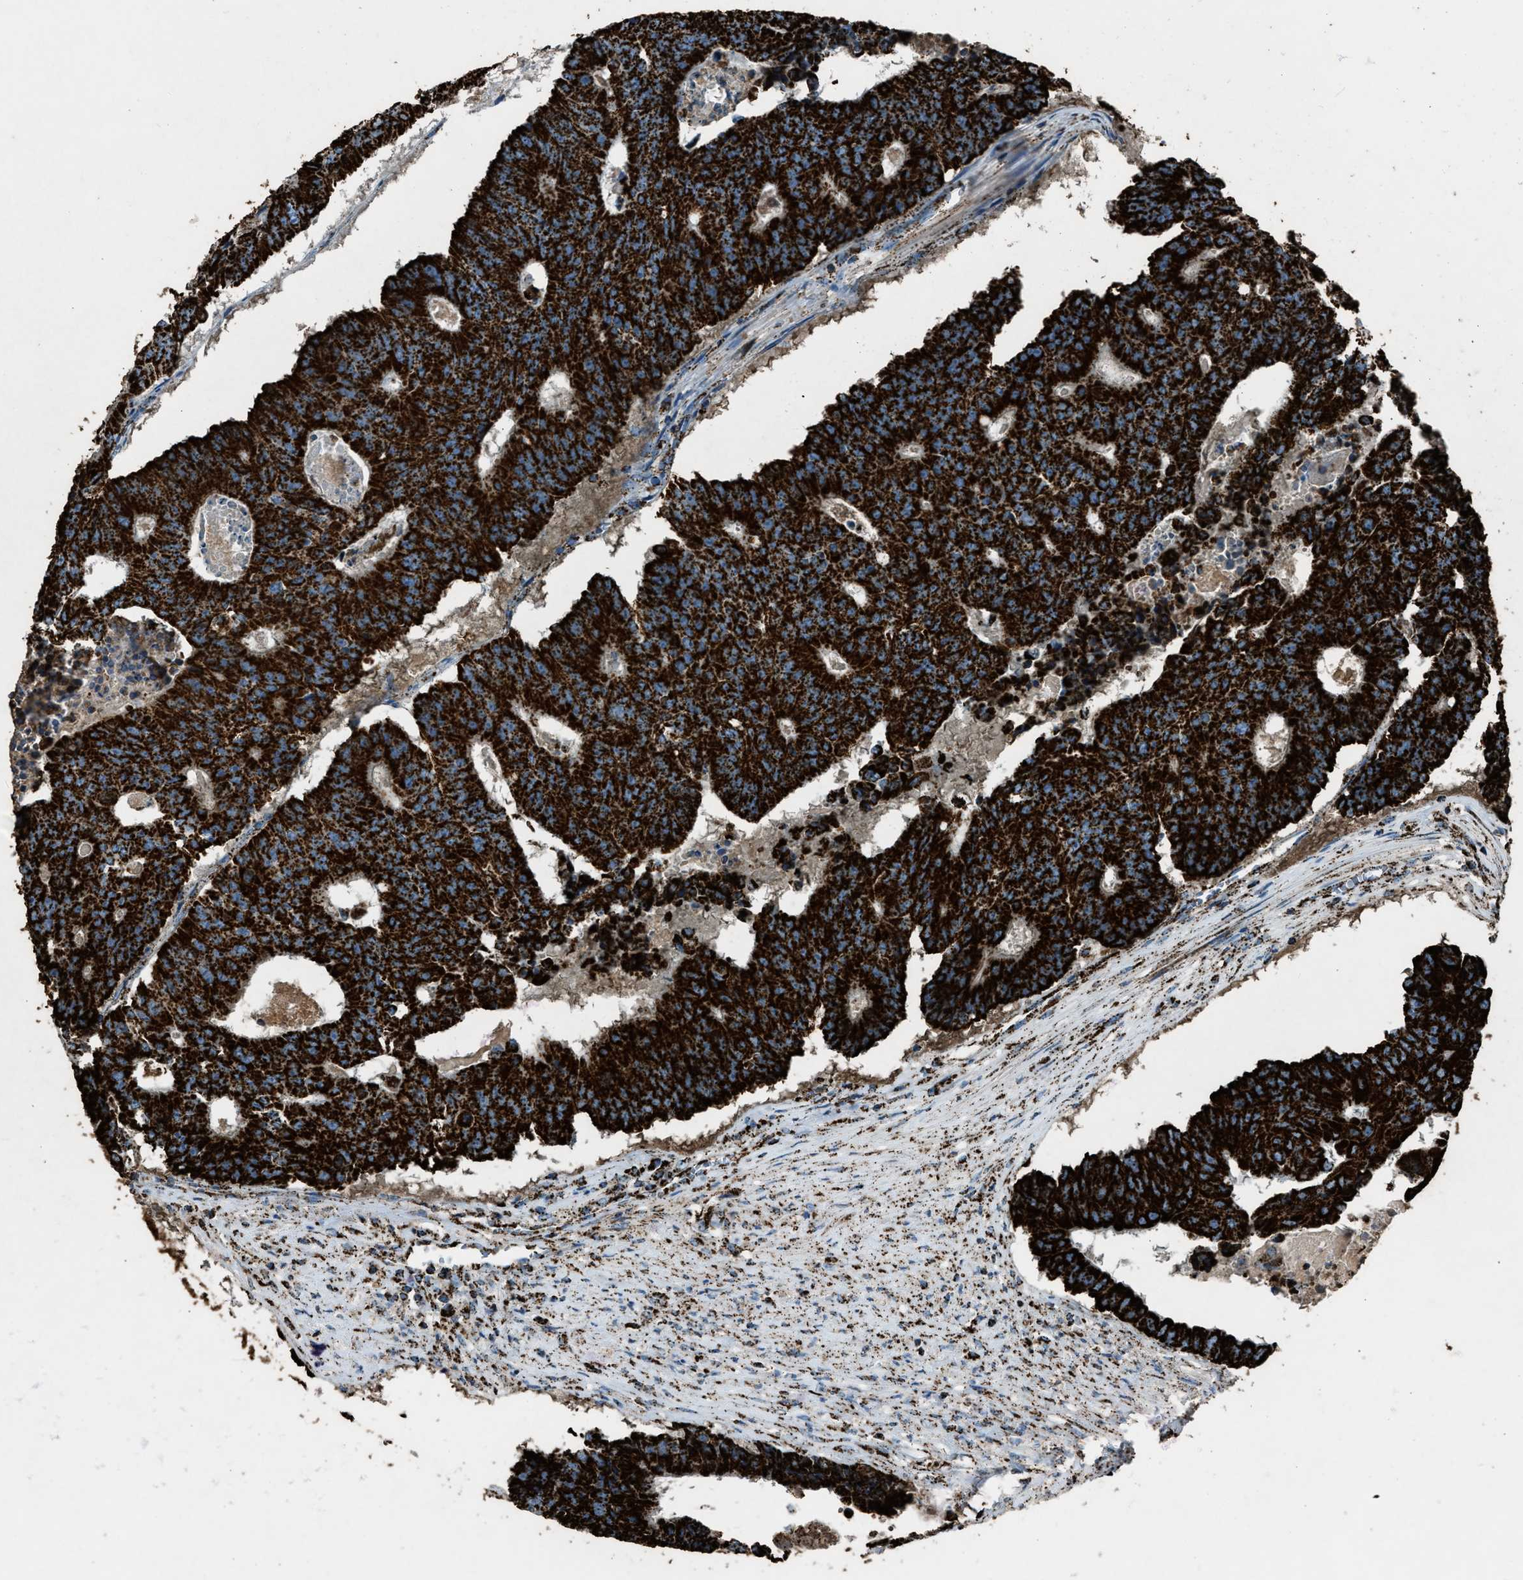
{"staining": {"intensity": "strong", "quantity": ">75%", "location": "cytoplasmic/membranous"}, "tissue": "colorectal cancer", "cell_type": "Tumor cells", "image_type": "cancer", "snomed": [{"axis": "morphology", "description": "Adenocarcinoma, NOS"}, {"axis": "topography", "description": "Colon"}], "caption": "This histopathology image shows immunohistochemistry (IHC) staining of colorectal cancer, with high strong cytoplasmic/membranous positivity in about >75% of tumor cells.", "gene": "MDH2", "patient": {"sex": "male", "age": 87}}